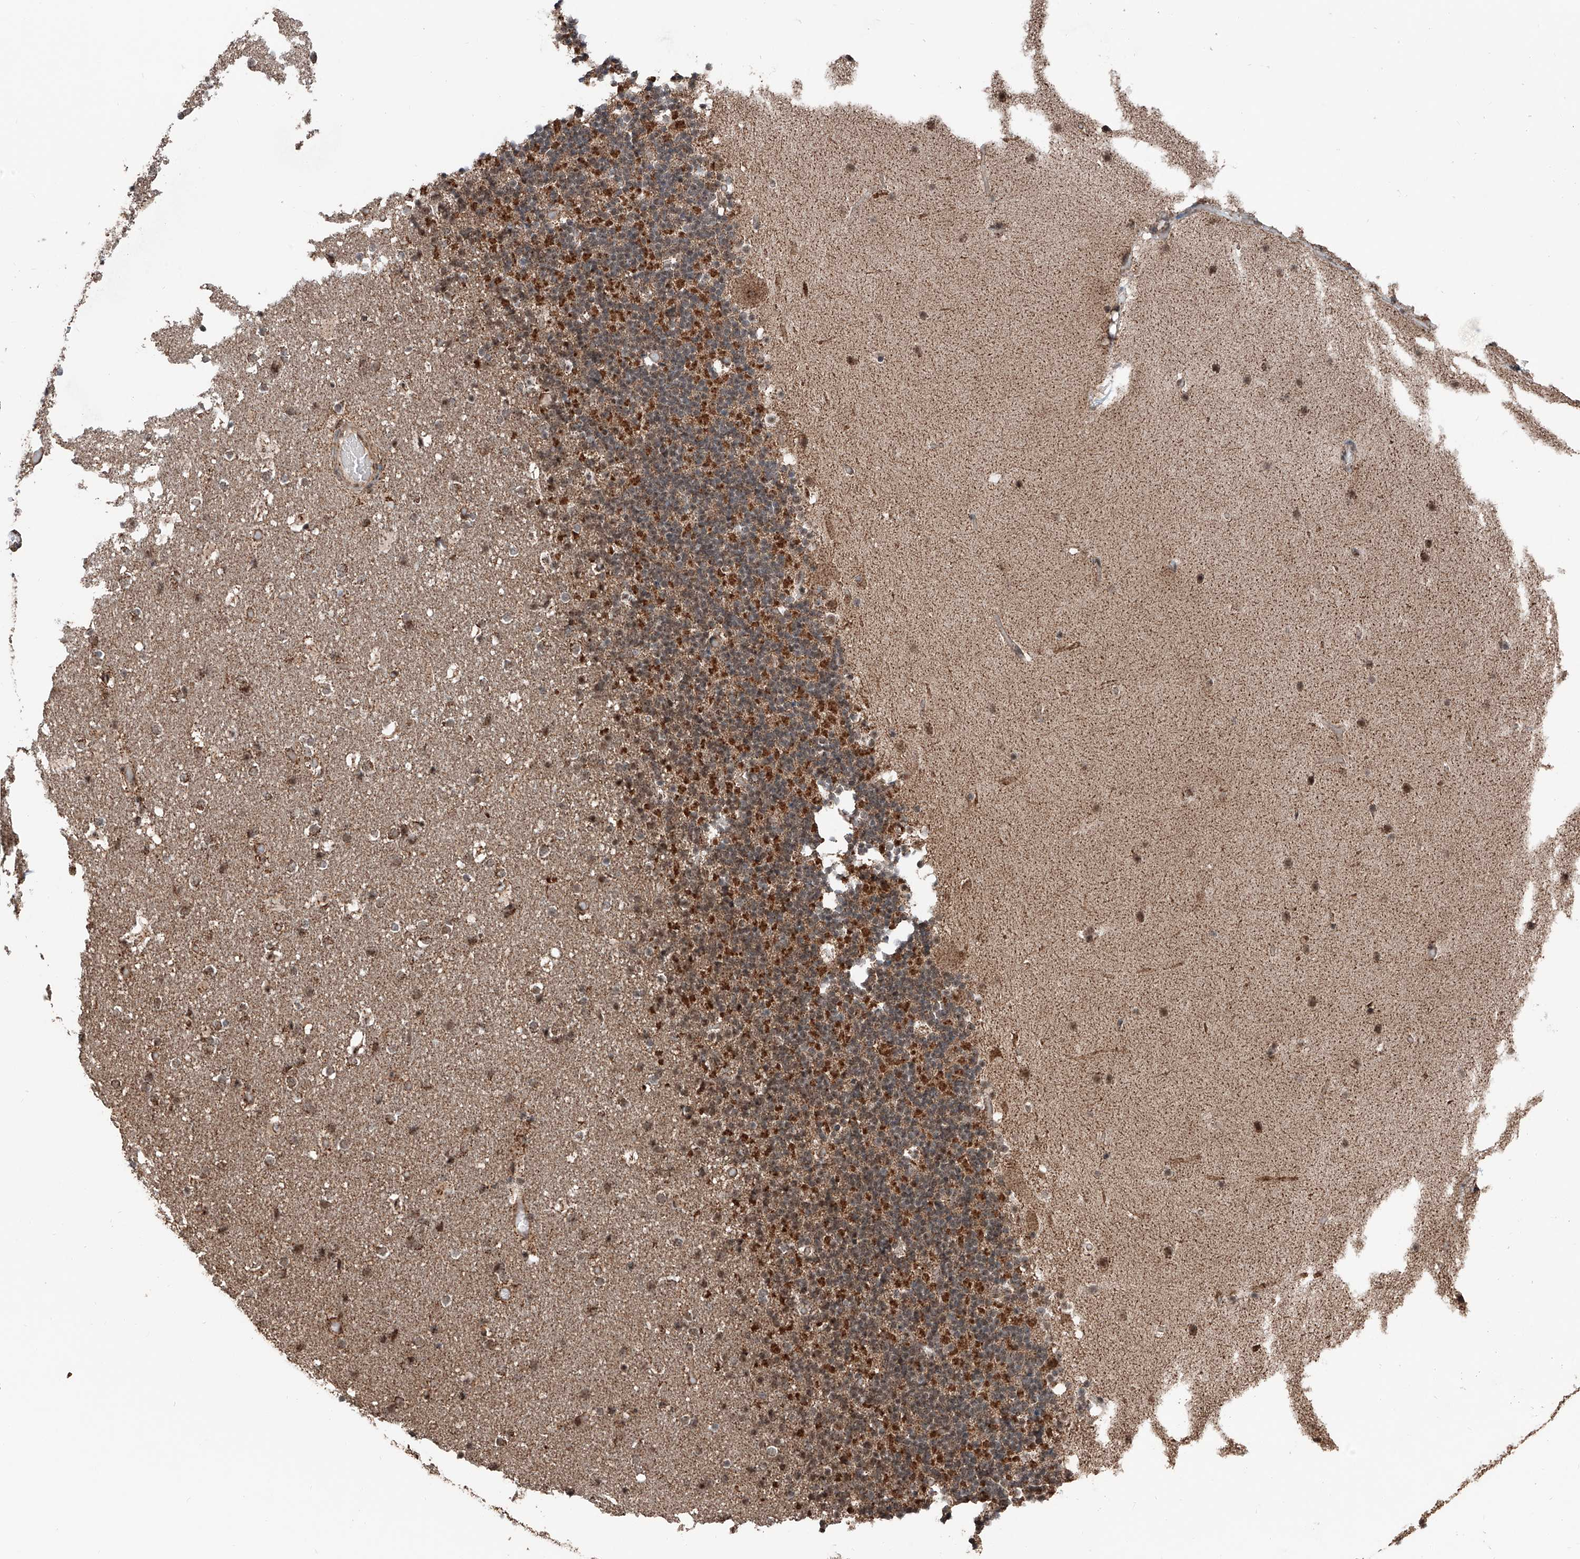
{"staining": {"intensity": "strong", "quantity": "25%-75%", "location": "cytoplasmic/membranous"}, "tissue": "cerebellum", "cell_type": "Cells in granular layer", "image_type": "normal", "snomed": [{"axis": "morphology", "description": "Normal tissue, NOS"}, {"axis": "topography", "description": "Cerebellum"}], "caption": "A micrograph showing strong cytoplasmic/membranous expression in about 25%-75% of cells in granular layer in benign cerebellum, as visualized by brown immunohistochemical staining.", "gene": "ZNF445", "patient": {"sex": "male", "age": 57}}